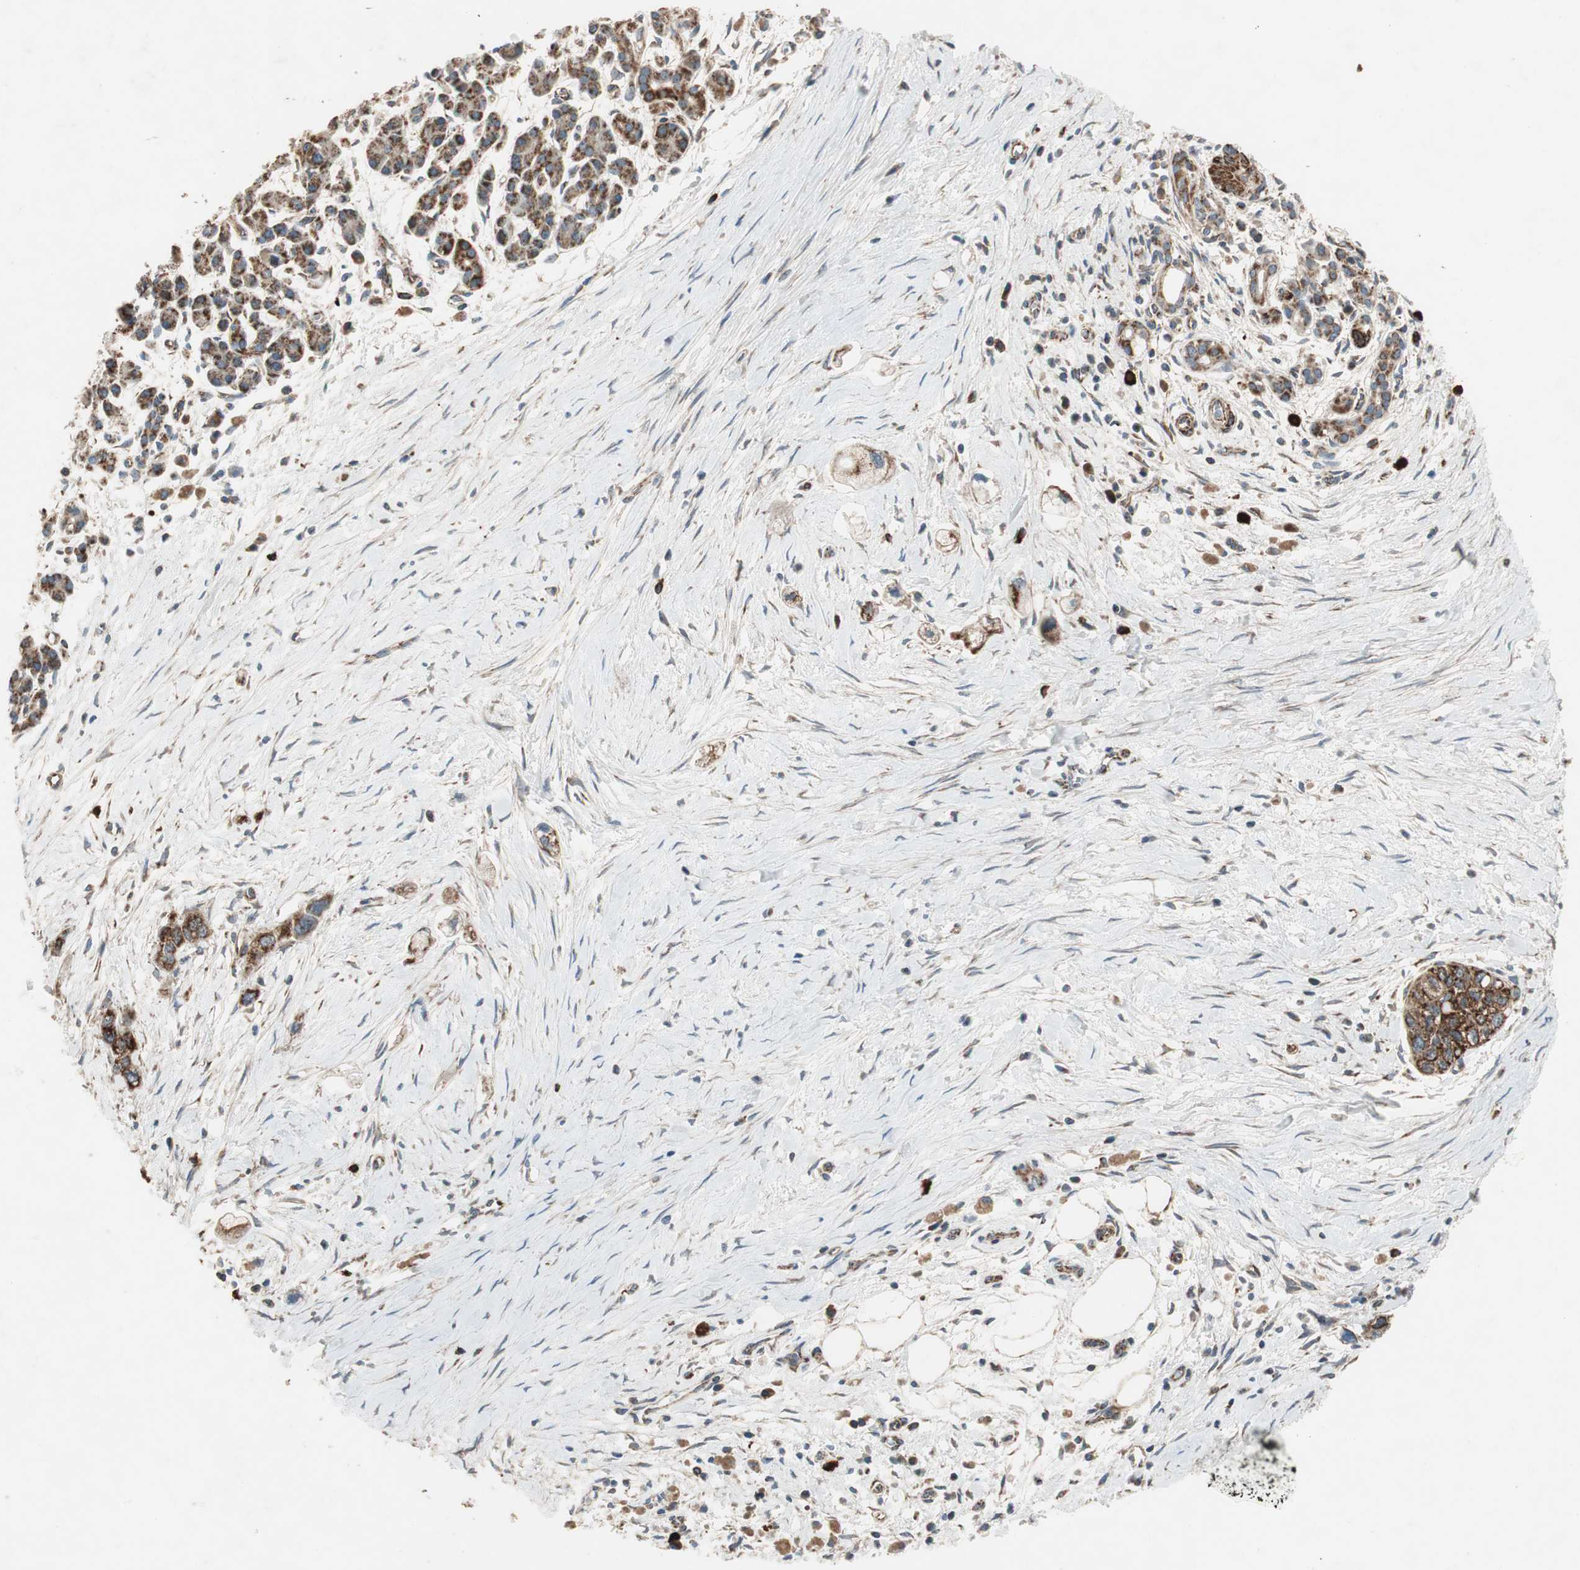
{"staining": {"intensity": "strong", "quantity": ">75%", "location": "cytoplasmic/membranous"}, "tissue": "pancreatic cancer", "cell_type": "Tumor cells", "image_type": "cancer", "snomed": [{"axis": "morphology", "description": "Adenocarcinoma, NOS"}, {"axis": "topography", "description": "Pancreas"}], "caption": "A brown stain labels strong cytoplasmic/membranous expression of a protein in pancreatic adenocarcinoma tumor cells.", "gene": "AKAP1", "patient": {"sex": "male", "age": 74}}